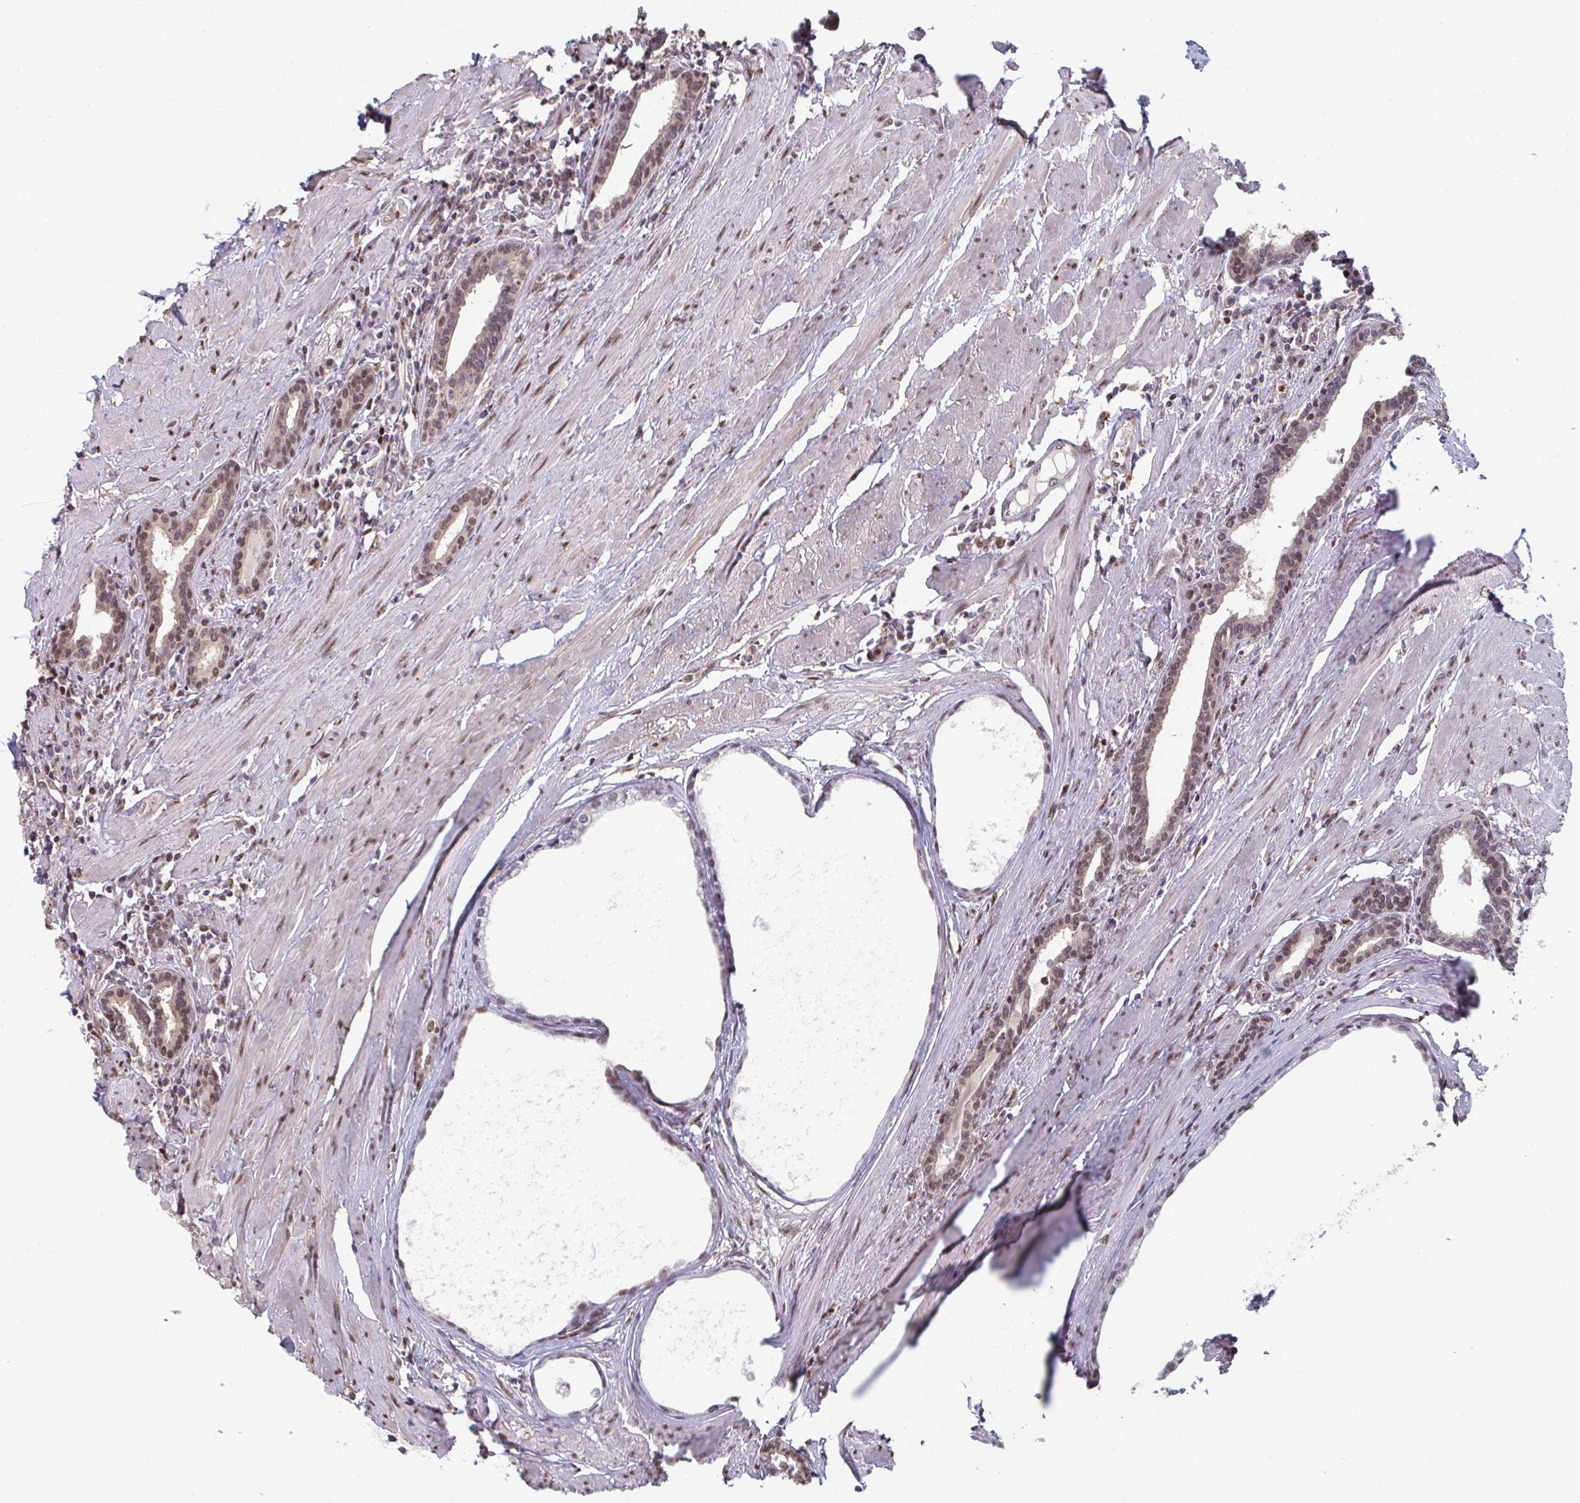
{"staining": {"intensity": "moderate", "quantity": "25%-75%", "location": "nuclear"}, "tissue": "prostate", "cell_type": "Glandular cells", "image_type": "normal", "snomed": [{"axis": "morphology", "description": "Normal tissue, NOS"}, {"axis": "topography", "description": "Prostate"}, {"axis": "topography", "description": "Peripheral nerve tissue"}], "caption": "A brown stain labels moderate nuclear expression of a protein in glandular cells of unremarkable prostate.", "gene": "ACD", "patient": {"sex": "male", "age": 55}}